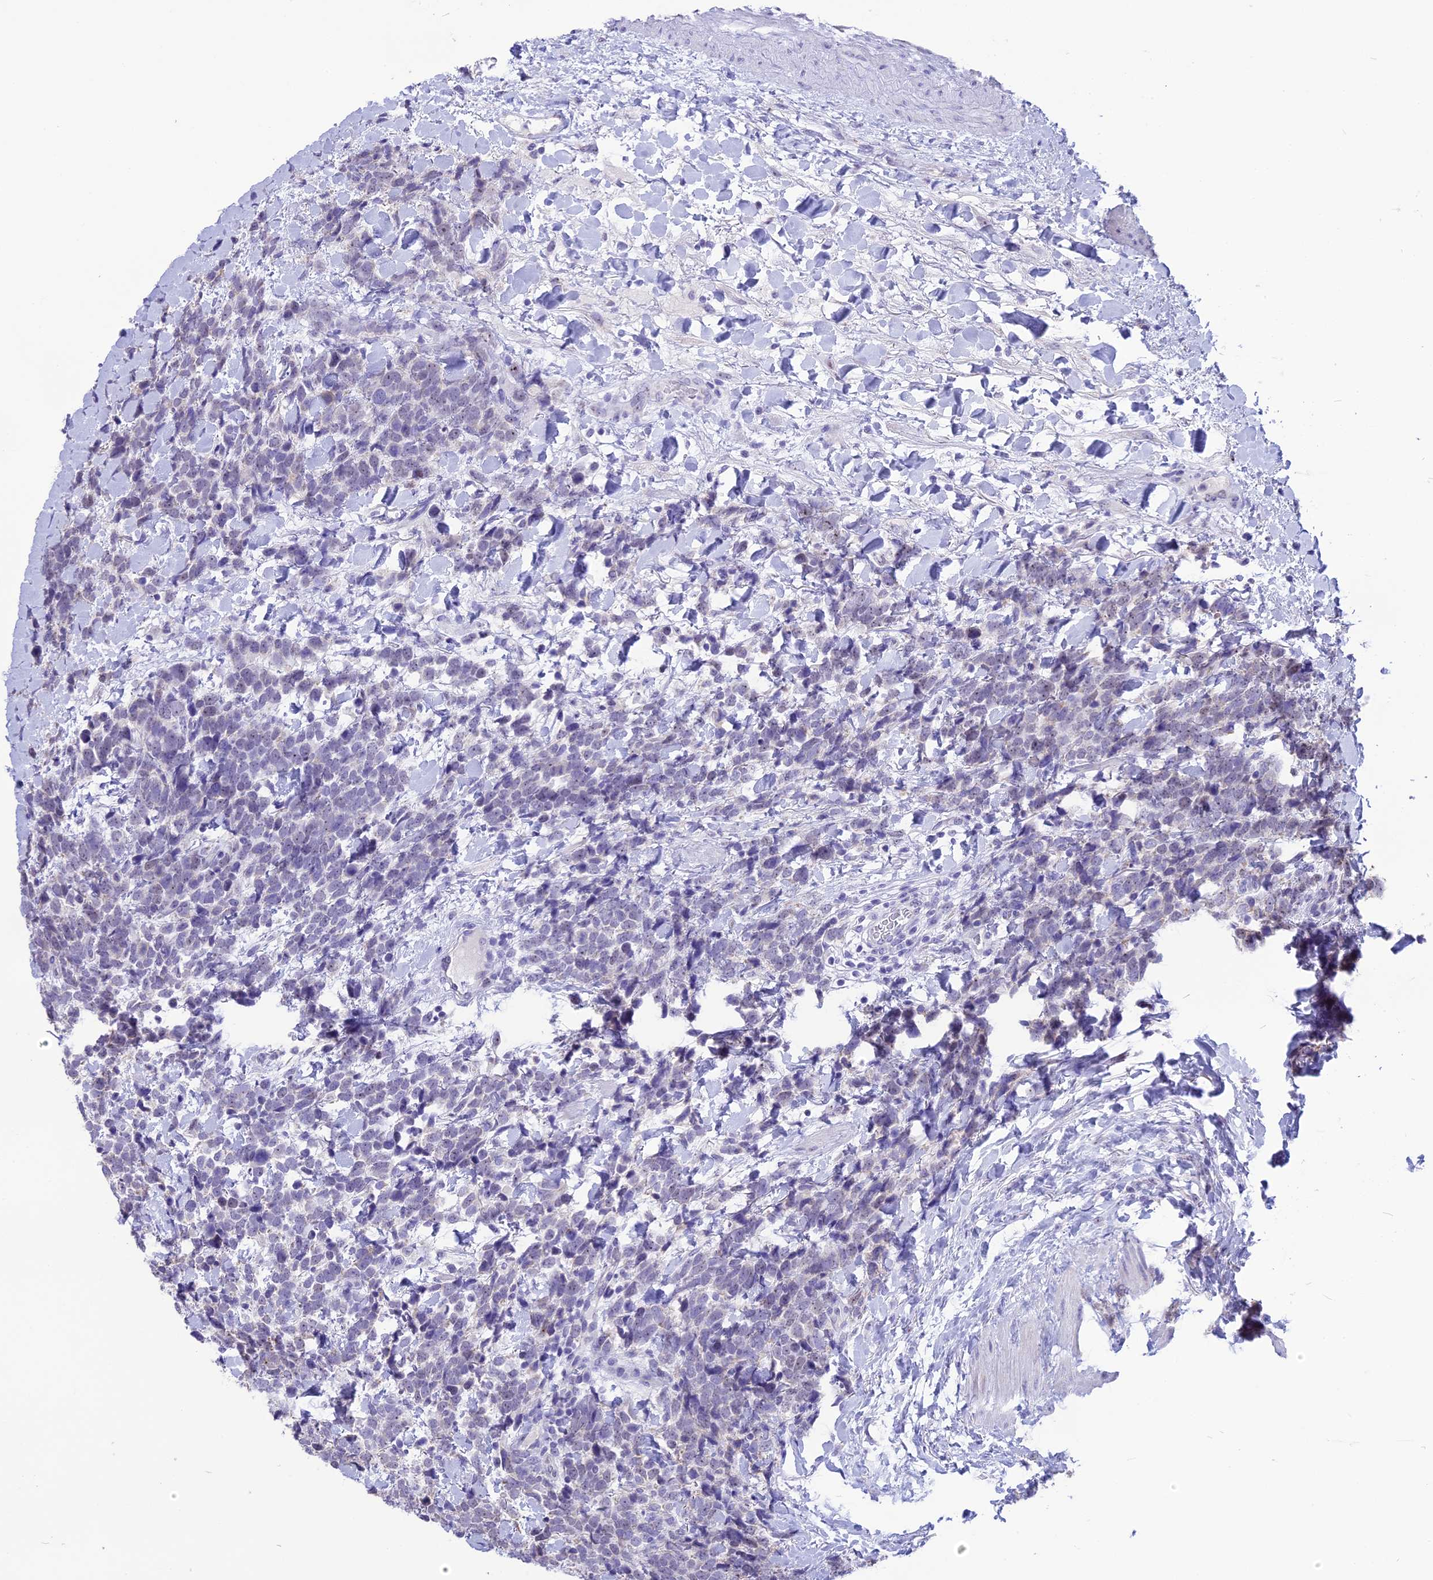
{"staining": {"intensity": "negative", "quantity": "none", "location": "none"}, "tissue": "urothelial cancer", "cell_type": "Tumor cells", "image_type": "cancer", "snomed": [{"axis": "morphology", "description": "Urothelial carcinoma, High grade"}, {"axis": "topography", "description": "Urinary bladder"}], "caption": "Tumor cells are negative for brown protein staining in urothelial cancer. (DAB (3,3'-diaminobenzidine) immunohistochemistry, high magnification).", "gene": "CMSS1", "patient": {"sex": "female", "age": 82}}